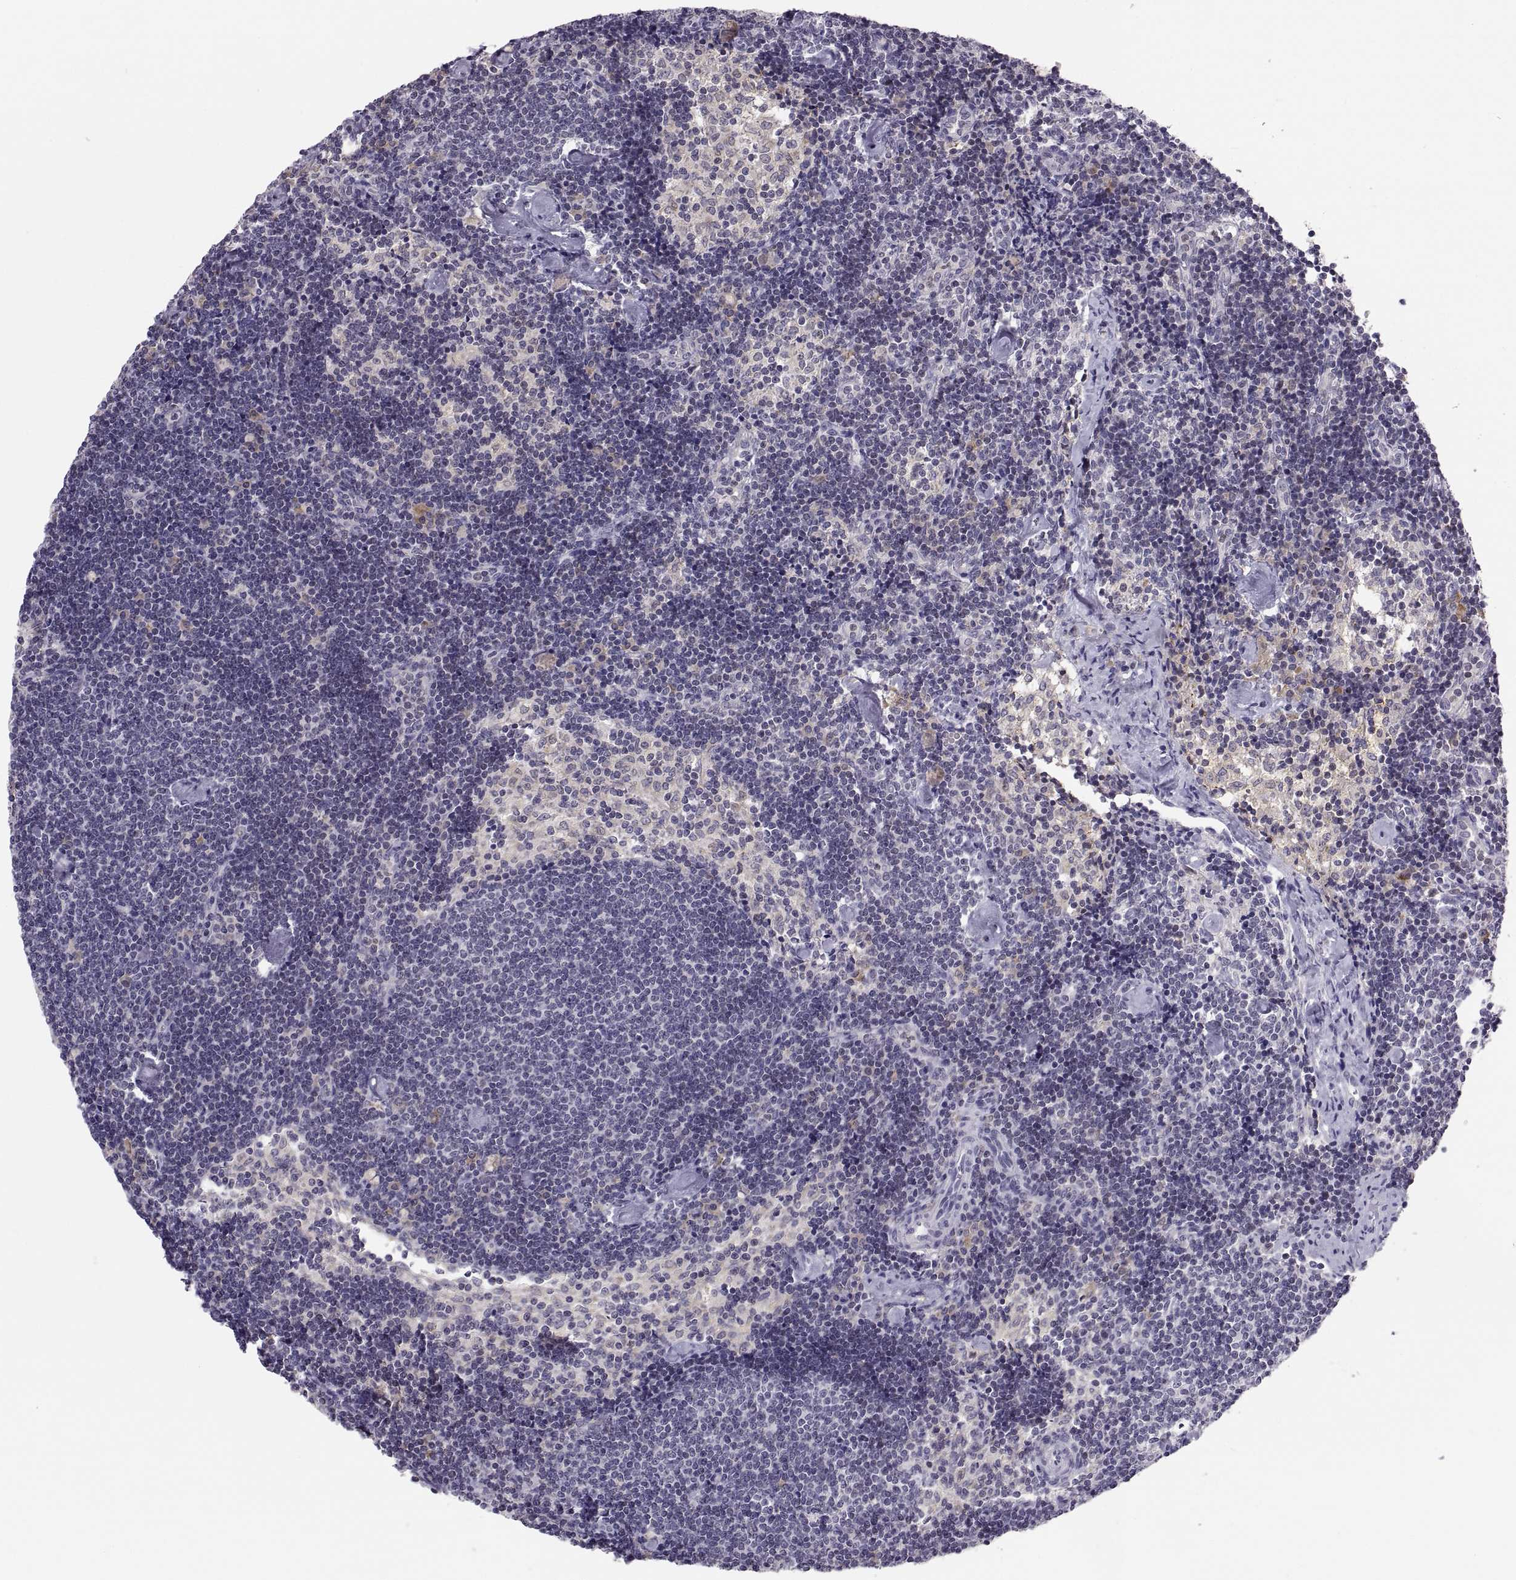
{"staining": {"intensity": "negative", "quantity": "none", "location": "none"}, "tissue": "lymph node", "cell_type": "Germinal center cells", "image_type": "normal", "snomed": [{"axis": "morphology", "description": "Normal tissue, NOS"}, {"axis": "topography", "description": "Lymph node"}], "caption": "A micrograph of lymph node stained for a protein shows no brown staining in germinal center cells. Brightfield microscopy of immunohistochemistry stained with DAB (brown) and hematoxylin (blue), captured at high magnification.", "gene": "ERO1A", "patient": {"sex": "female", "age": 42}}